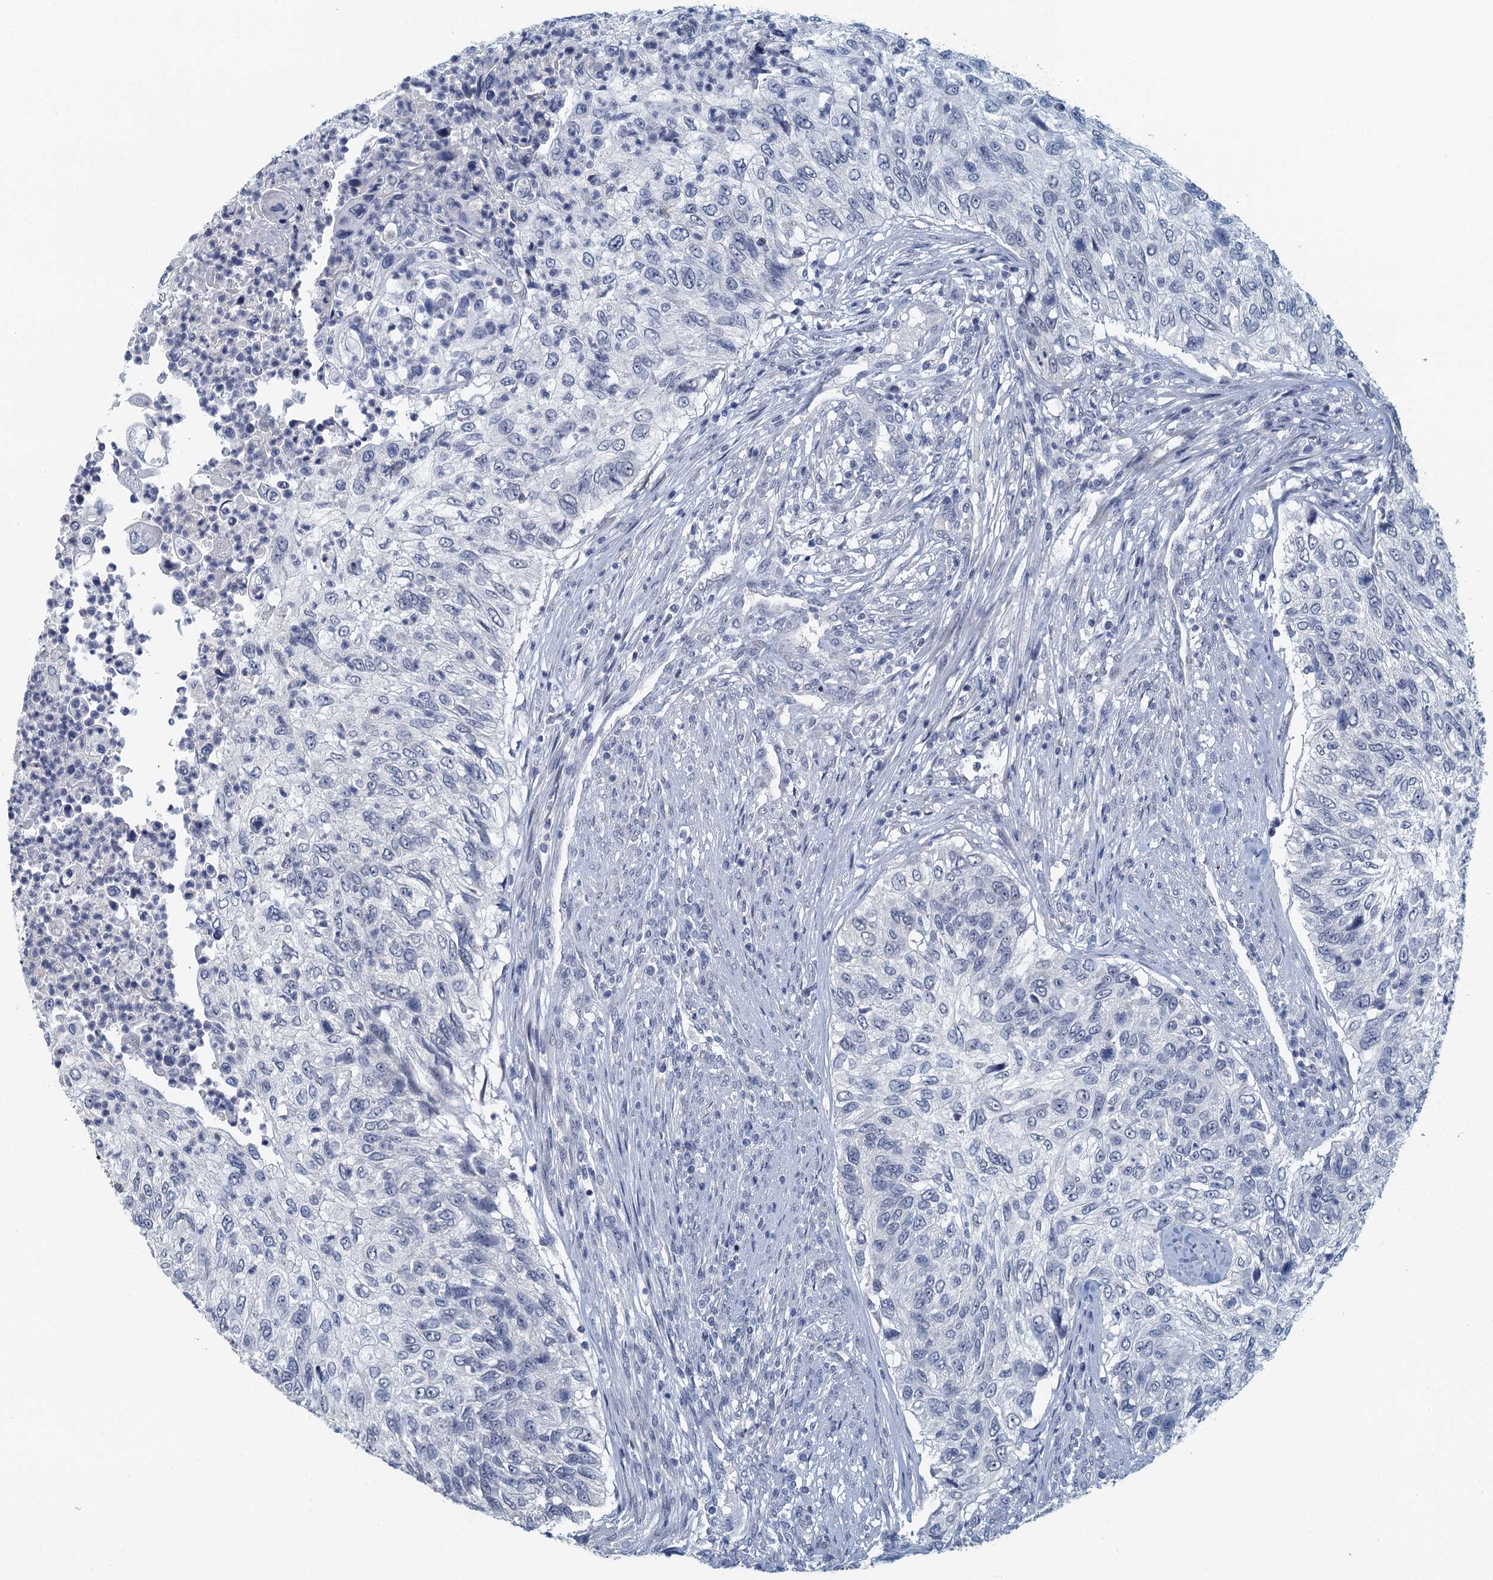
{"staining": {"intensity": "negative", "quantity": "none", "location": "none"}, "tissue": "urothelial cancer", "cell_type": "Tumor cells", "image_type": "cancer", "snomed": [{"axis": "morphology", "description": "Urothelial carcinoma, High grade"}, {"axis": "topography", "description": "Urinary bladder"}], "caption": "The image reveals no significant positivity in tumor cells of high-grade urothelial carcinoma. The staining is performed using DAB brown chromogen with nuclei counter-stained in using hematoxylin.", "gene": "TTLL9", "patient": {"sex": "female", "age": 60}}